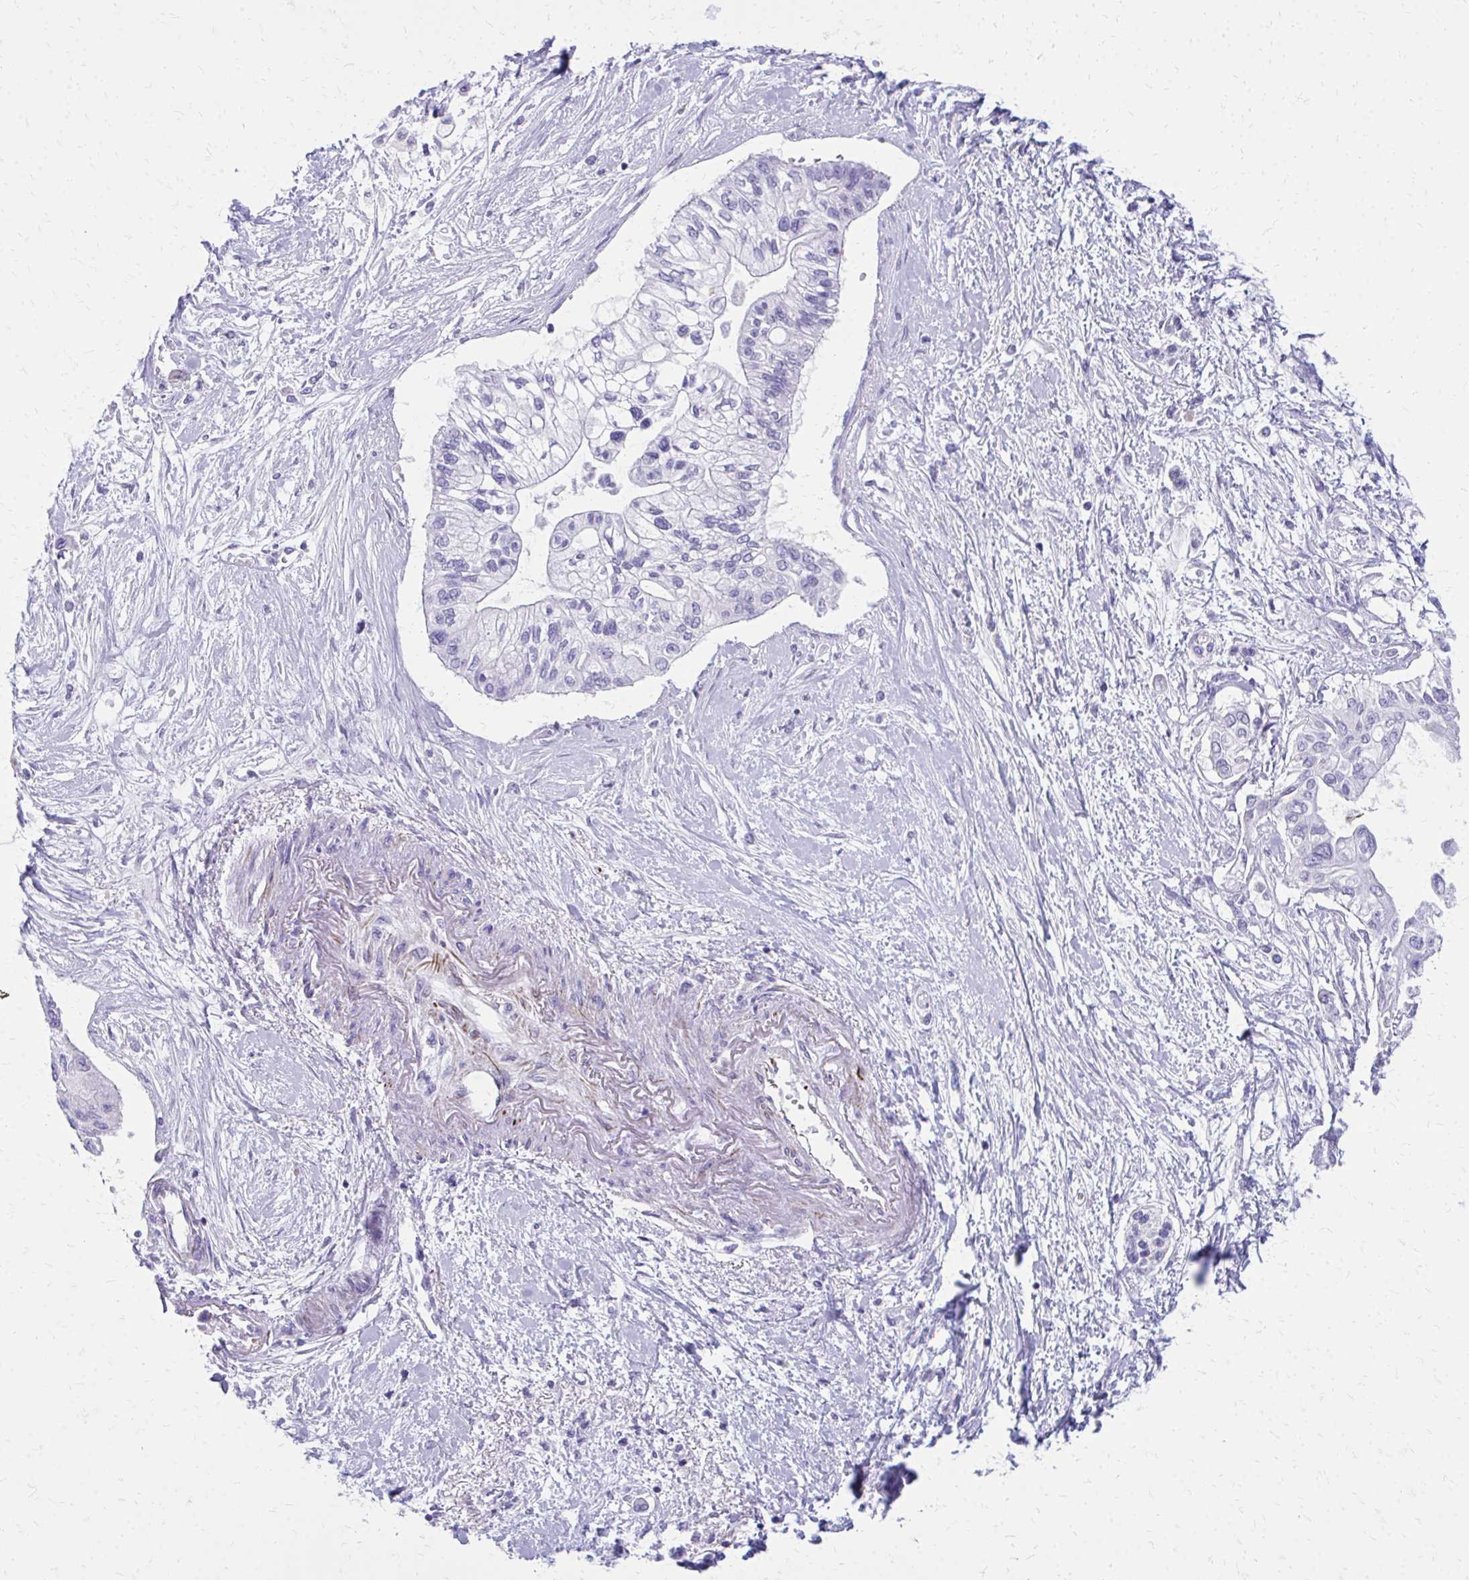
{"staining": {"intensity": "negative", "quantity": "none", "location": "none"}, "tissue": "pancreatic cancer", "cell_type": "Tumor cells", "image_type": "cancer", "snomed": [{"axis": "morphology", "description": "Adenocarcinoma, NOS"}, {"axis": "topography", "description": "Pancreas"}], "caption": "Pancreatic cancer (adenocarcinoma) stained for a protein using immunohistochemistry shows no expression tumor cells.", "gene": "TRIM6", "patient": {"sex": "female", "age": 77}}